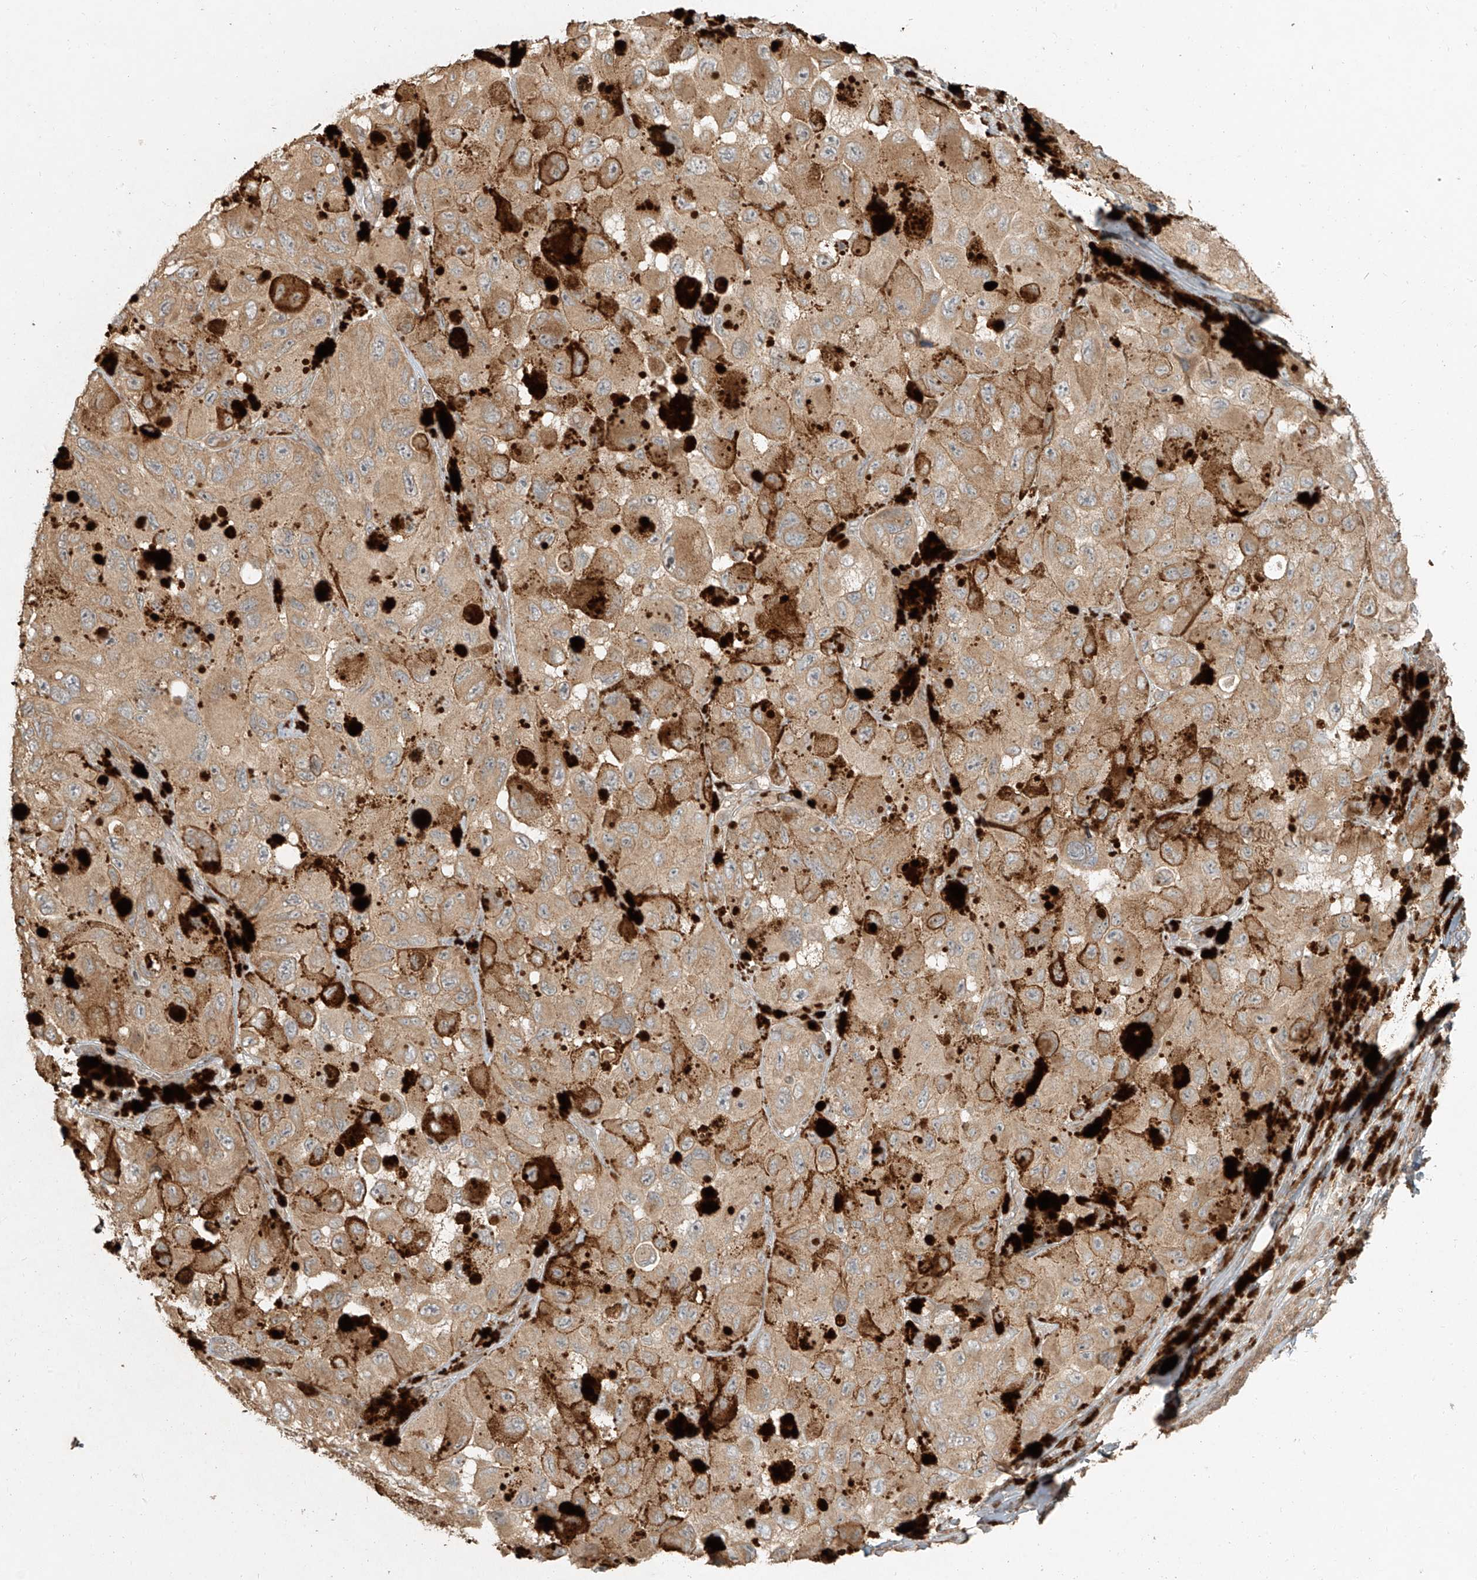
{"staining": {"intensity": "moderate", "quantity": ">75%", "location": "cytoplasmic/membranous"}, "tissue": "melanoma", "cell_type": "Tumor cells", "image_type": "cancer", "snomed": [{"axis": "morphology", "description": "Malignant melanoma, NOS"}, {"axis": "topography", "description": "Skin"}], "caption": "IHC (DAB) staining of melanoma displays moderate cytoplasmic/membranous protein expression in about >75% of tumor cells.", "gene": "ANKZF1", "patient": {"sex": "female", "age": 73}}